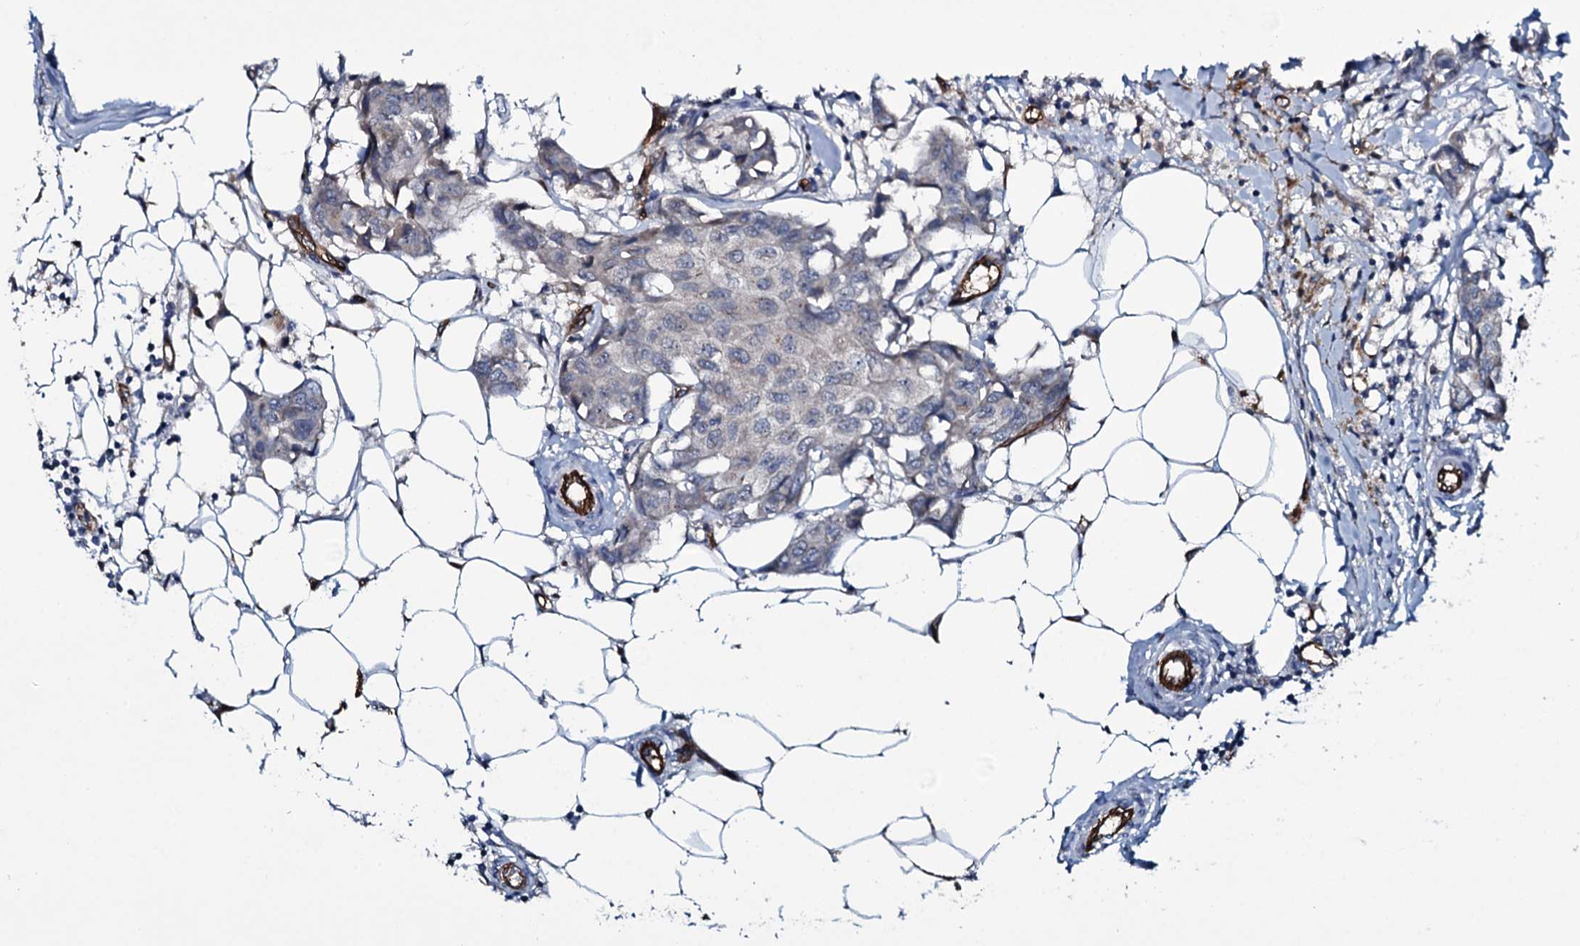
{"staining": {"intensity": "negative", "quantity": "none", "location": "none"}, "tissue": "breast cancer", "cell_type": "Tumor cells", "image_type": "cancer", "snomed": [{"axis": "morphology", "description": "Duct carcinoma"}, {"axis": "topography", "description": "Breast"}], "caption": "Immunohistochemistry (IHC) of human breast cancer displays no expression in tumor cells. (Immunohistochemistry, brightfield microscopy, high magnification).", "gene": "CLEC14A", "patient": {"sex": "female", "age": 80}}